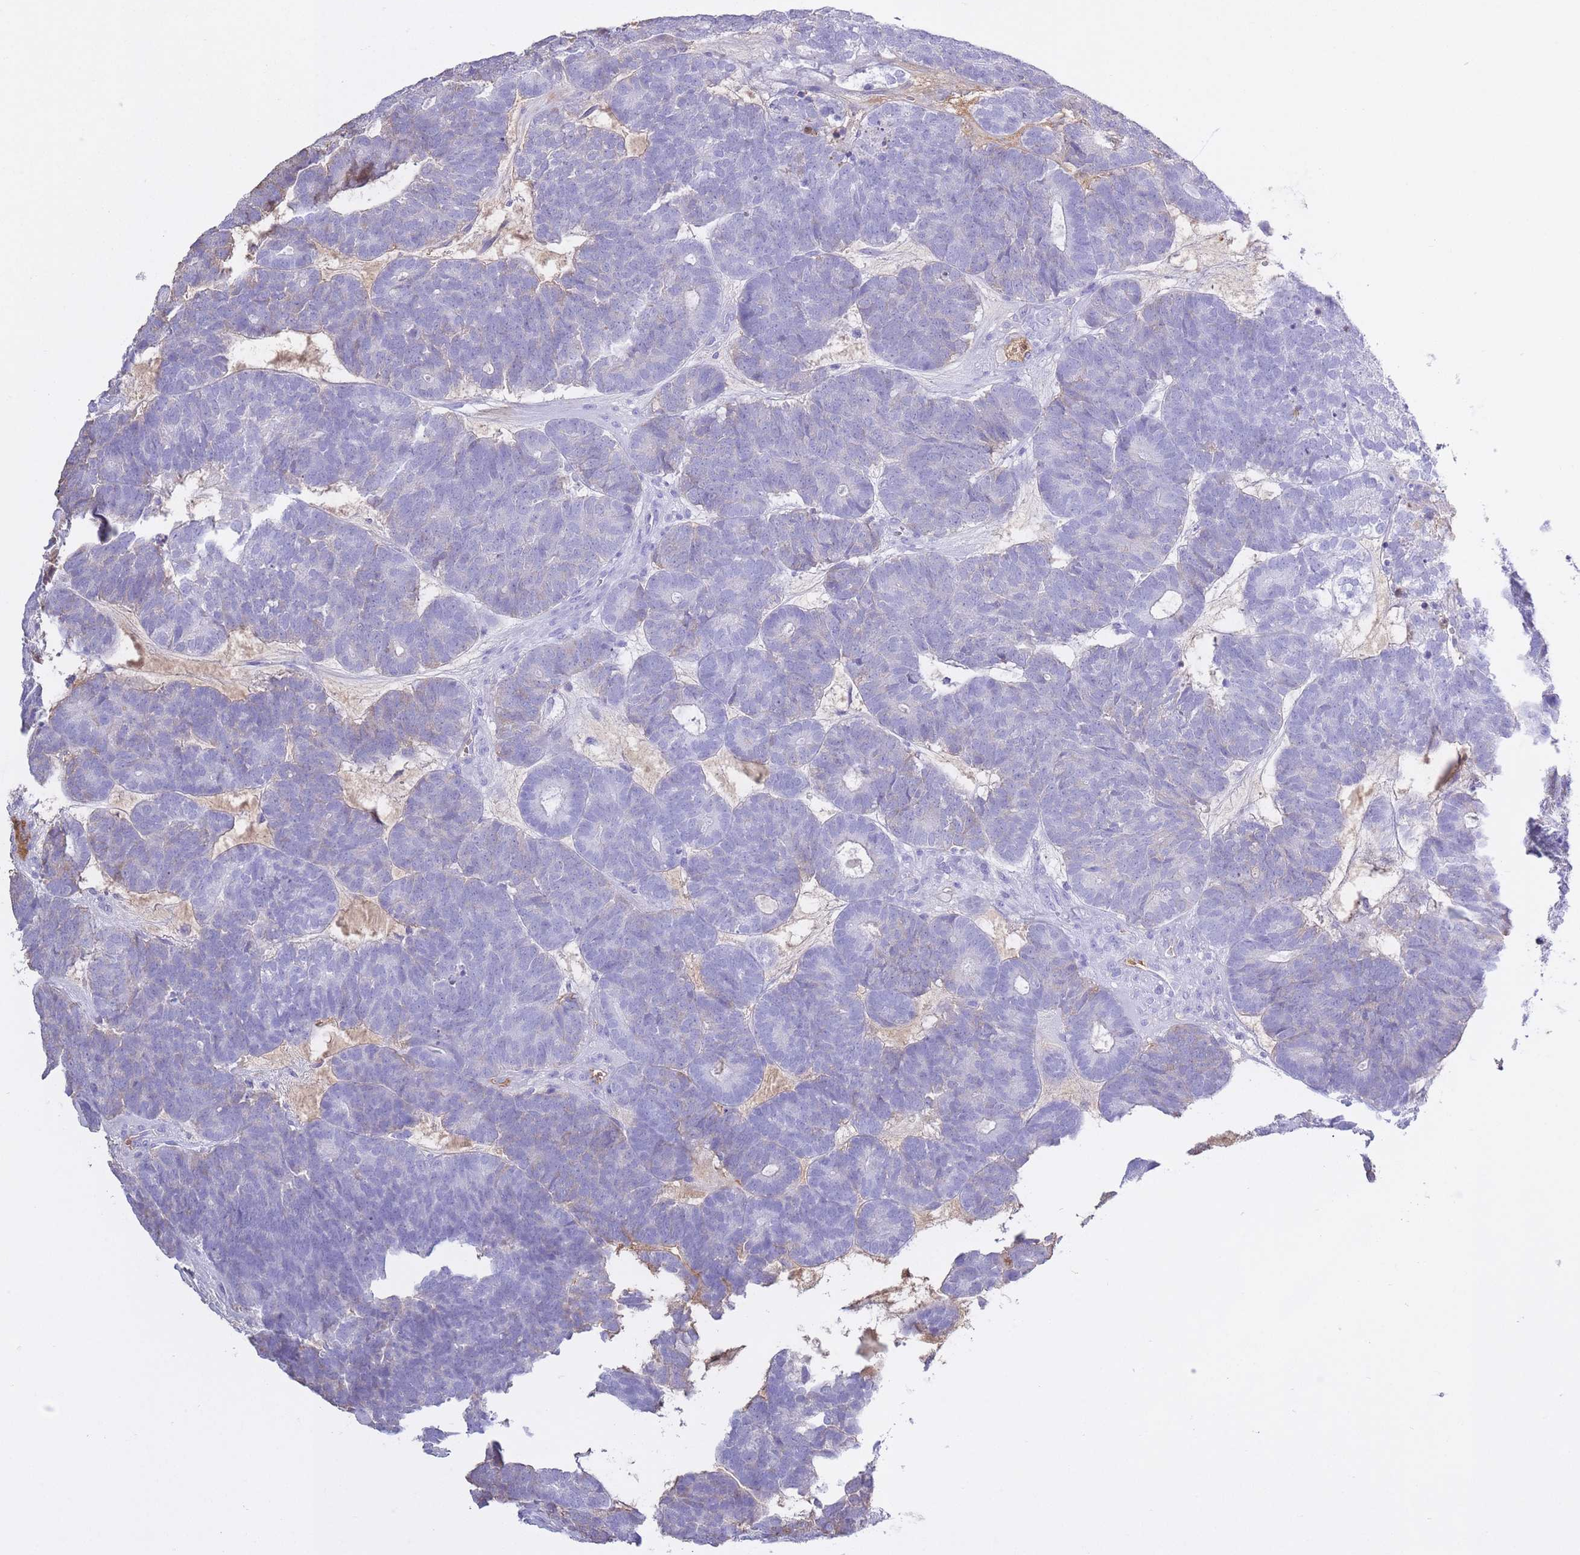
{"staining": {"intensity": "negative", "quantity": "none", "location": "none"}, "tissue": "head and neck cancer", "cell_type": "Tumor cells", "image_type": "cancer", "snomed": [{"axis": "morphology", "description": "Adenocarcinoma, NOS"}, {"axis": "topography", "description": "Head-Neck"}], "caption": "Immunohistochemistry micrograph of human adenocarcinoma (head and neck) stained for a protein (brown), which displays no positivity in tumor cells.", "gene": "AP3S2", "patient": {"sex": "female", "age": 81}}